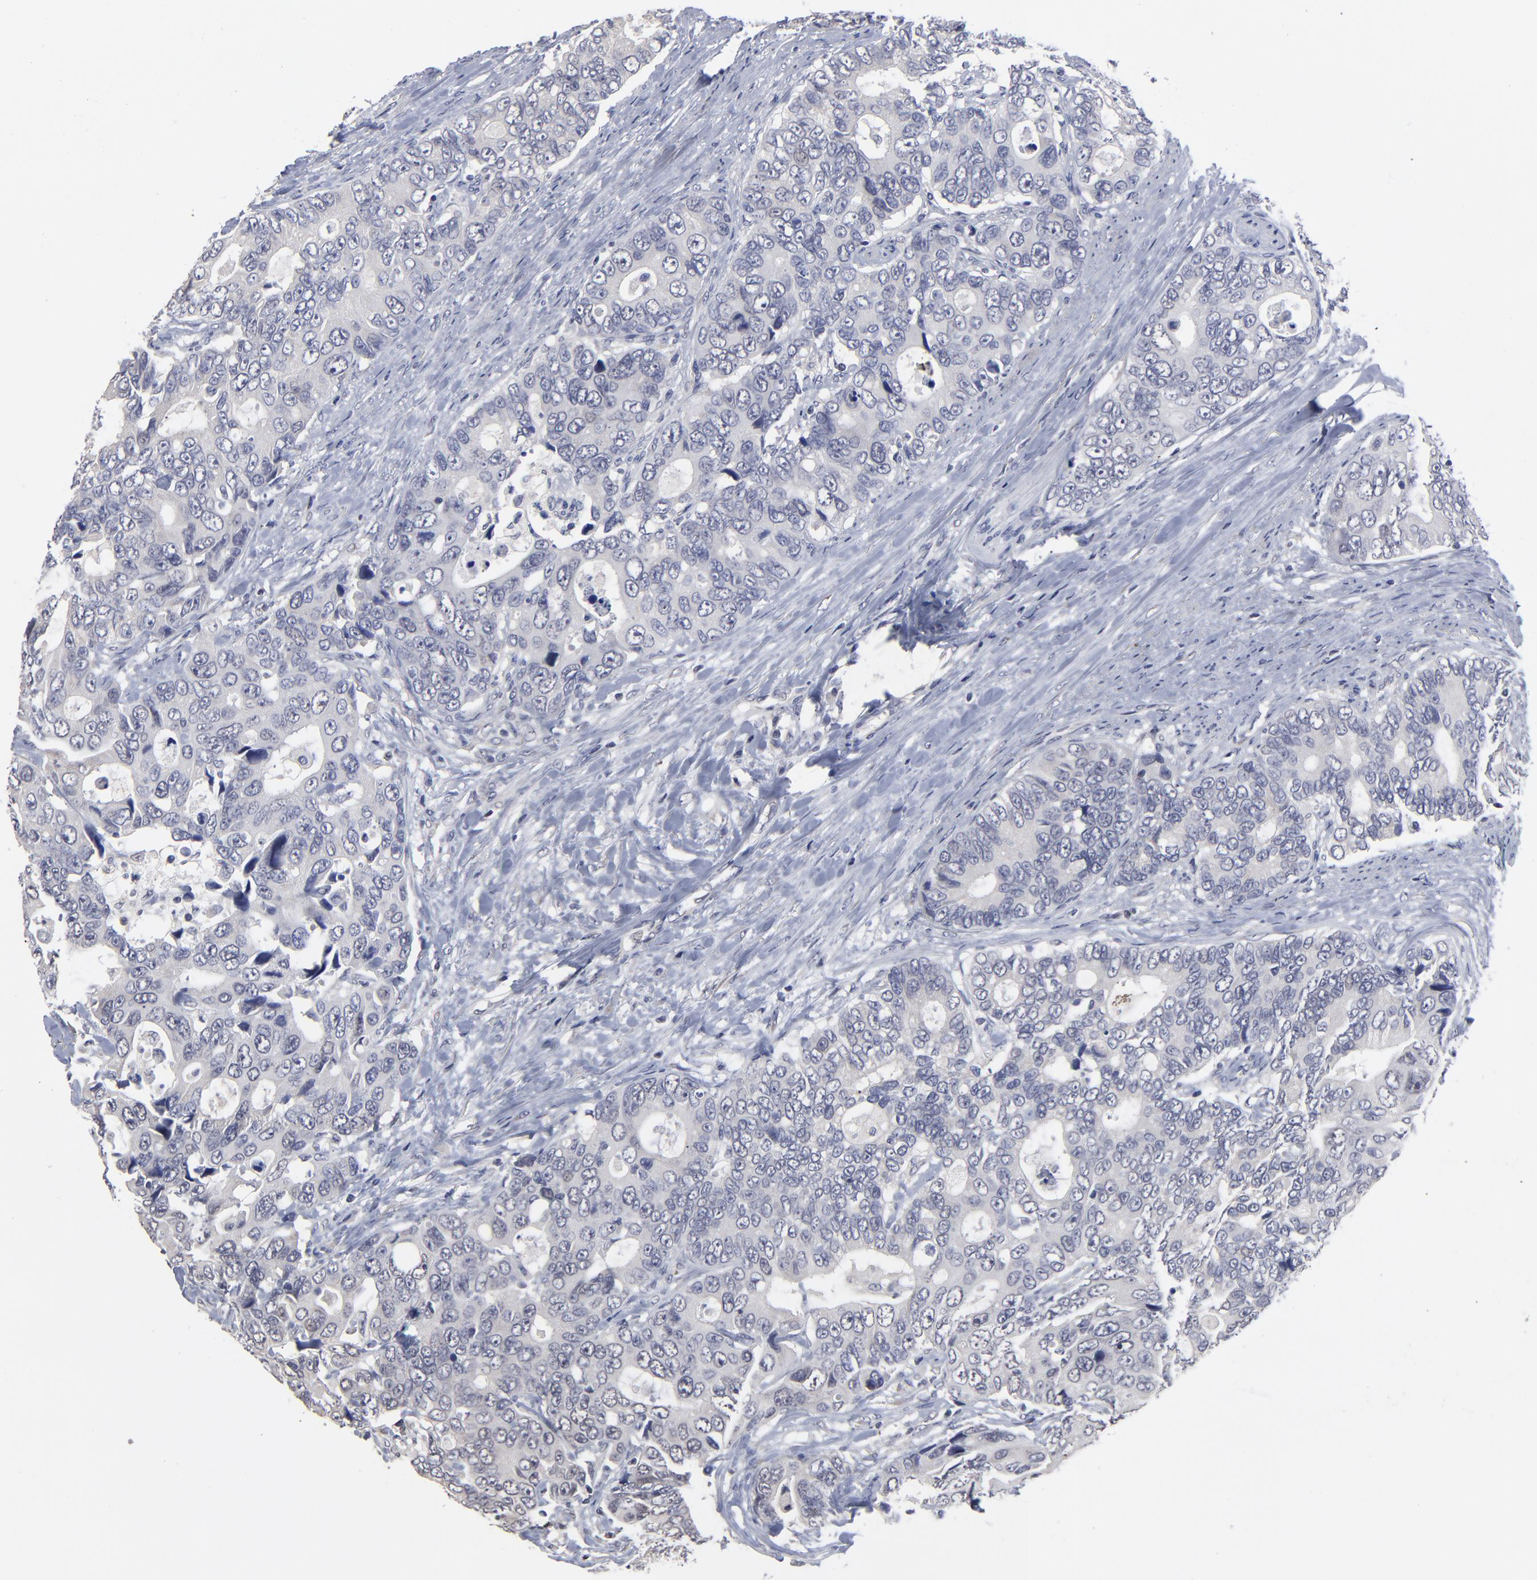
{"staining": {"intensity": "negative", "quantity": "none", "location": "none"}, "tissue": "colorectal cancer", "cell_type": "Tumor cells", "image_type": "cancer", "snomed": [{"axis": "morphology", "description": "Adenocarcinoma, NOS"}, {"axis": "topography", "description": "Rectum"}], "caption": "Adenocarcinoma (colorectal) was stained to show a protein in brown. There is no significant positivity in tumor cells.", "gene": "MAGEA10", "patient": {"sex": "female", "age": 67}}